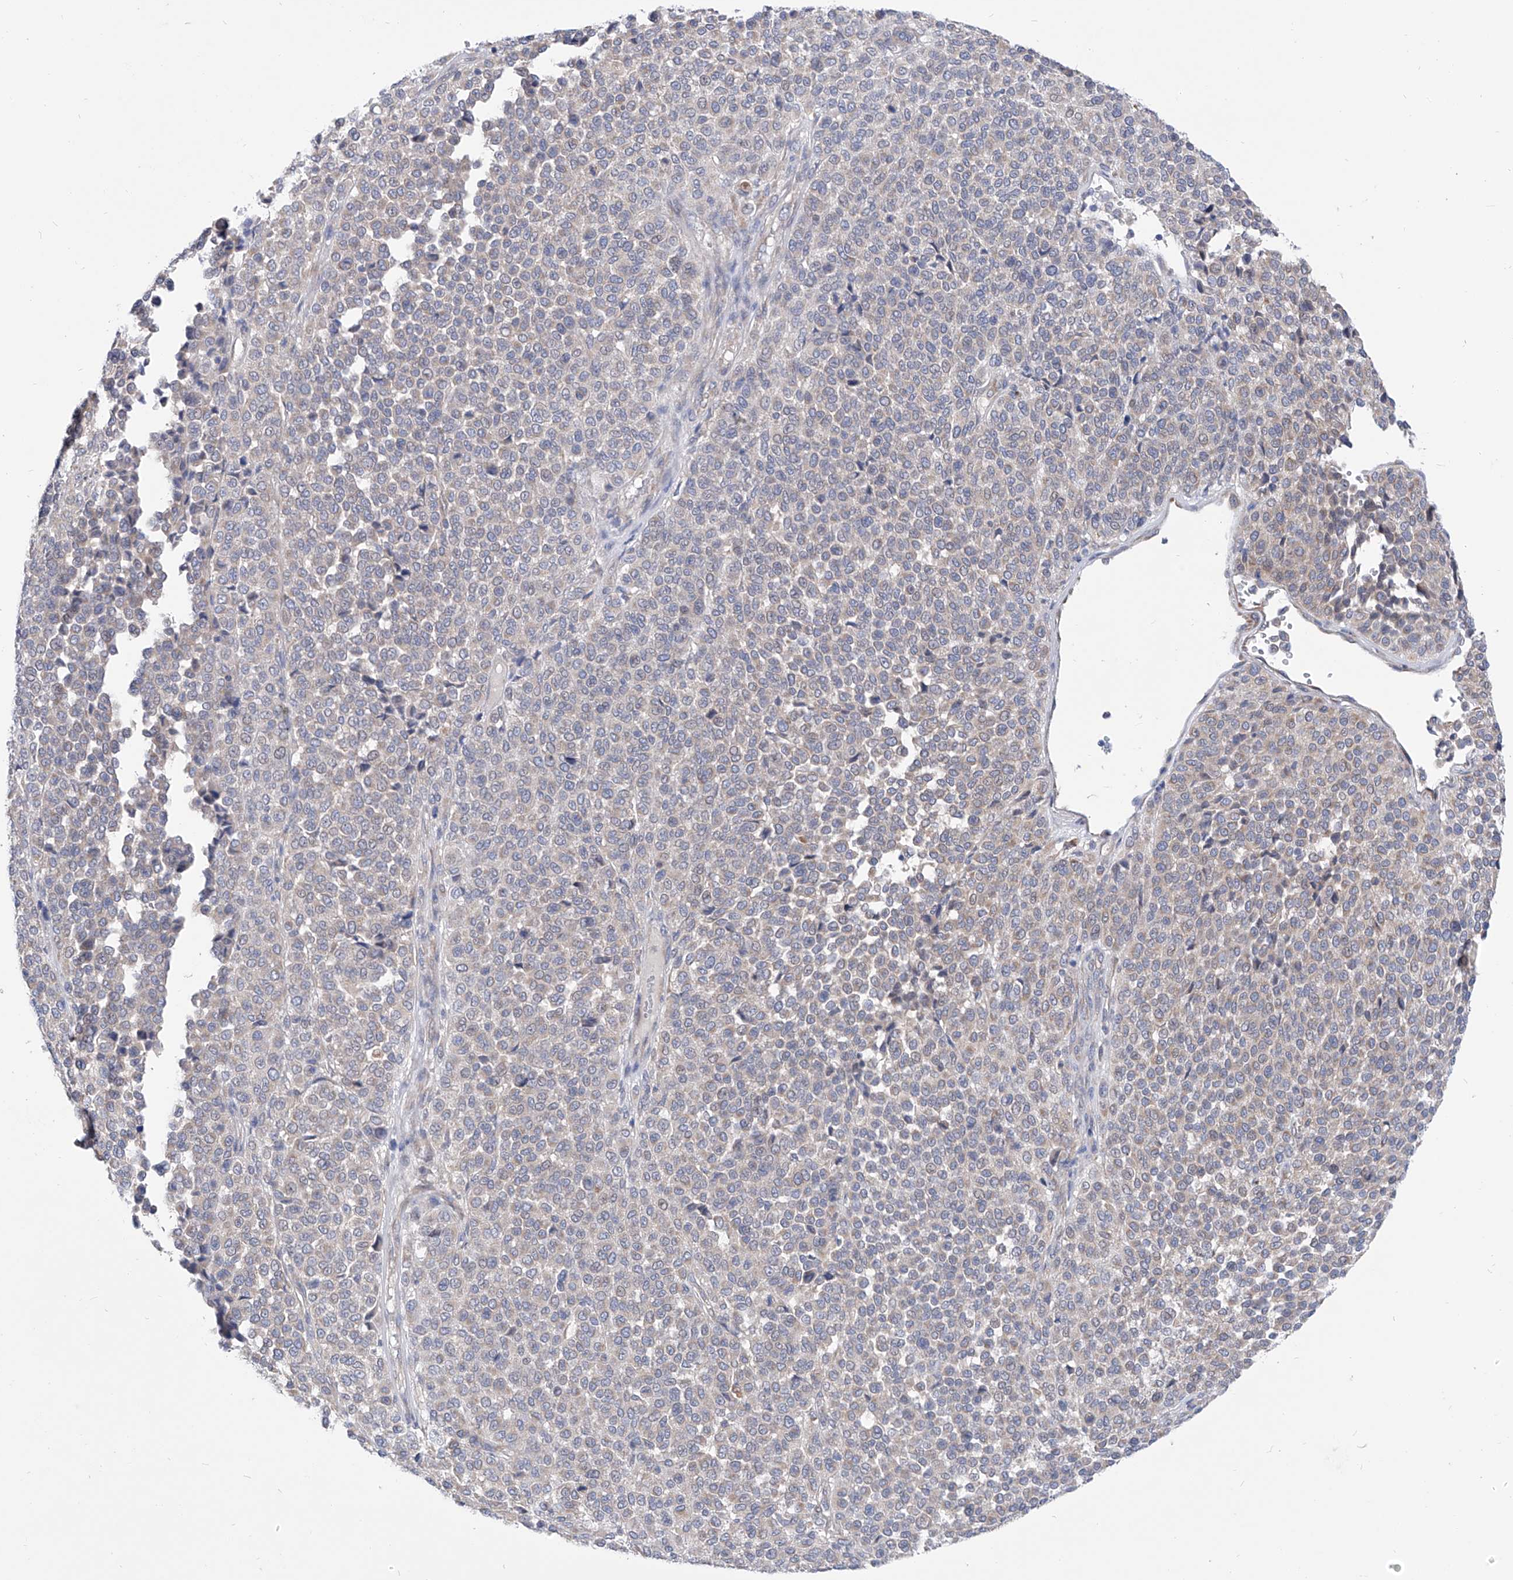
{"staining": {"intensity": "negative", "quantity": "none", "location": "none"}, "tissue": "melanoma", "cell_type": "Tumor cells", "image_type": "cancer", "snomed": [{"axis": "morphology", "description": "Malignant melanoma, Metastatic site"}, {"axis": "topography", "description": "Pancreas"}], "caption": "DAB (3,3'-diaminobenzidine) immunohistochemical staining of malignant melanoma (metastatic site) exhibits no significant positivity in tumor cells.", "gene": "UFL1", "patient": {"sex": "female", "age": 30}}